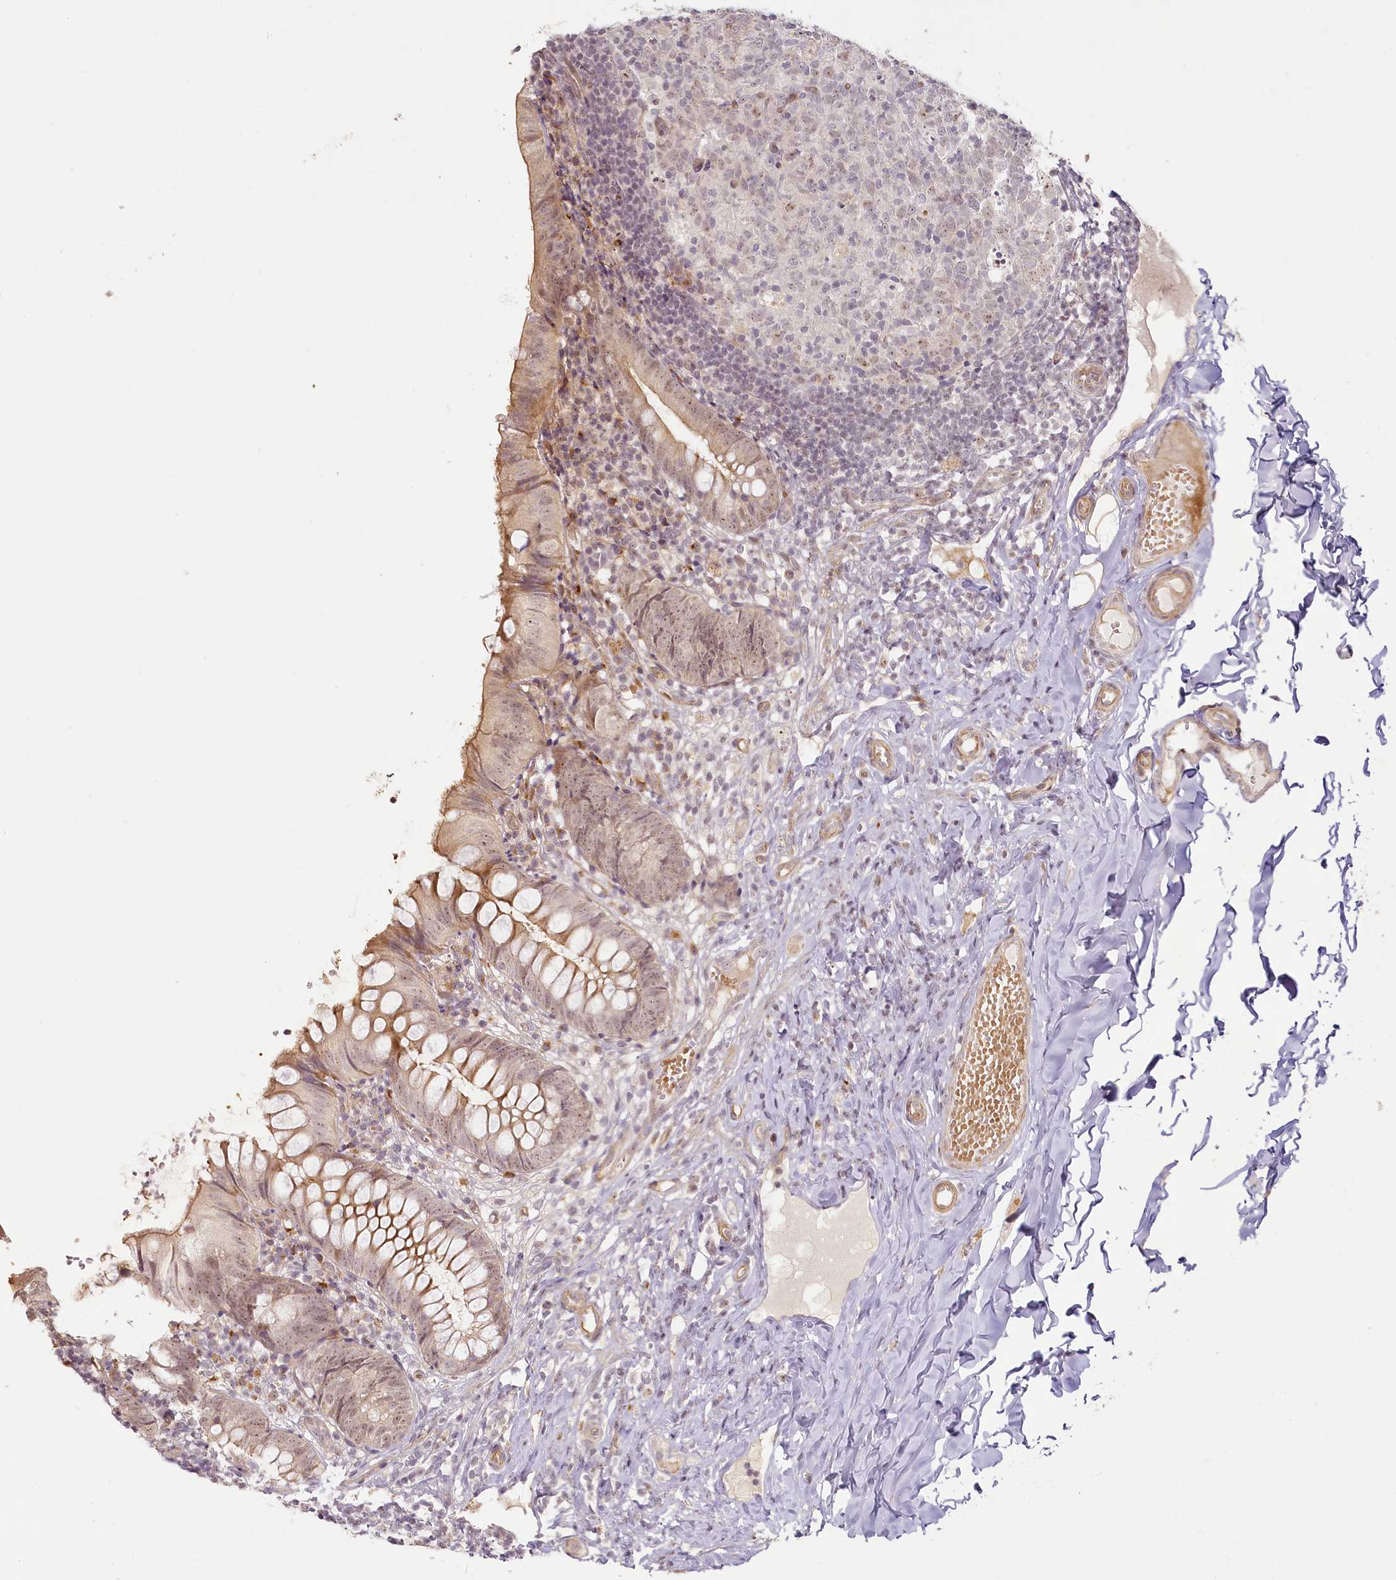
{"staining": {"intensity": "moderate", "quantity": ">75%", "location": "cytoplasmic/membranous,nuclear"}, "tissue": "appendix", "cell_type": "Glandular cells", "image_type": "normal", "snomed": [{"axis": "morphology", "description": "Normal tissue, NOS"}, {"axis": "topography", "description": "Appendix"}], "caption": "Normal appendix reveals moderate cytoplasmic/membranous,nuclear staining in about >75% of glandular cells (brown staining indicates protein expression, while blue staining denotes nuclei)..", "gene": "EXOSC7", "patient": {"sex": "male", "age": 8}}